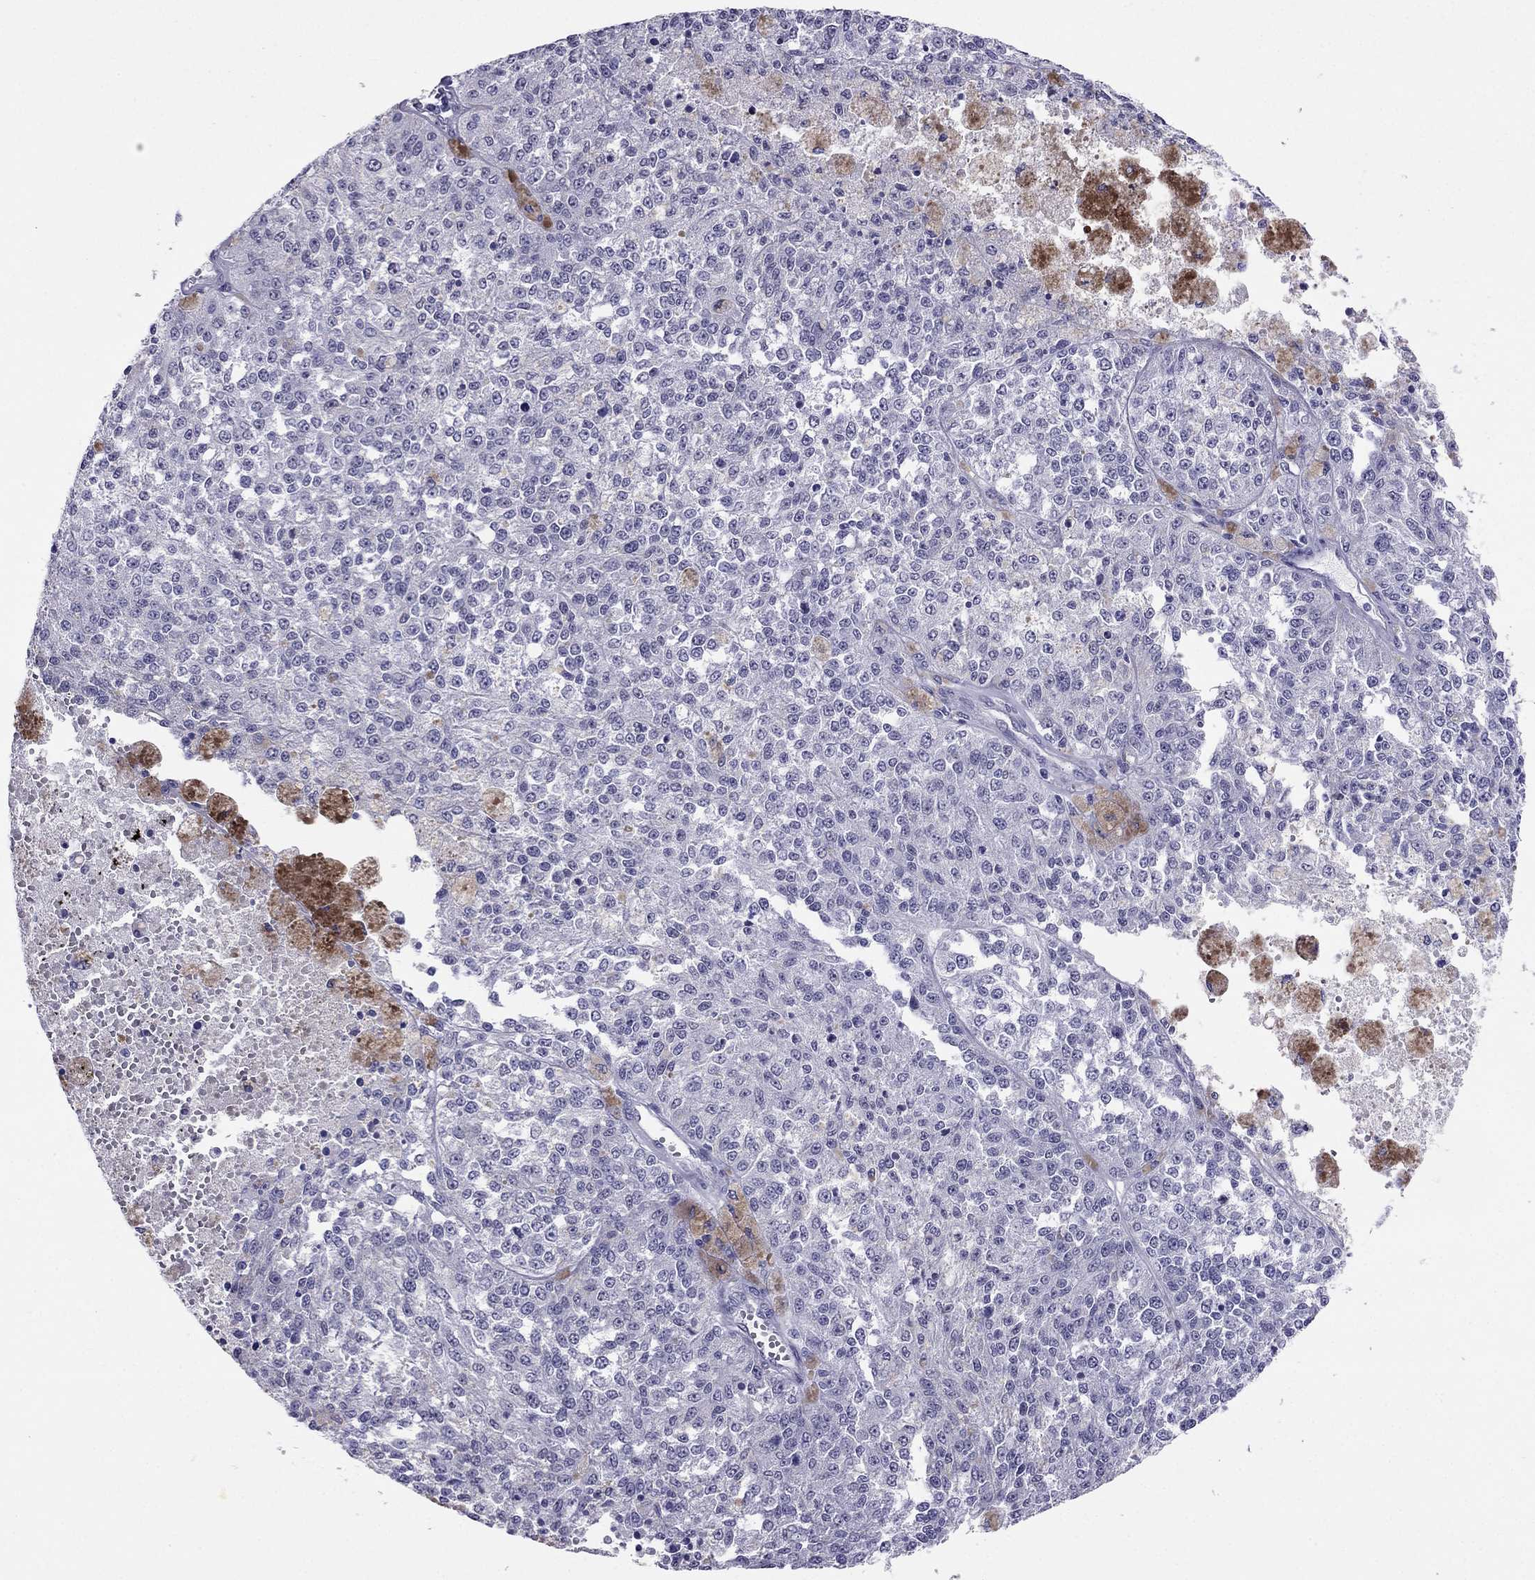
{"staining": {"intensity": "negative", "quantity": "none", "location": "none"}, "tissue": "melanoma", "cell_type": "Tumor cells", "image_type": "cancer", "snomed": [{"axis": "morphology", "description": "Malignant melanoma, Metastatic site"}, {"axis": "topography", "description": "Lymph node"}], "caption": "Immunohistochemistry photomicrograph of human melanoma stained for a protein (brown), which exhibits no staining in tumor cells.", "gene": "CROCC2", "patient": {"sex": "female", "age": 64}}